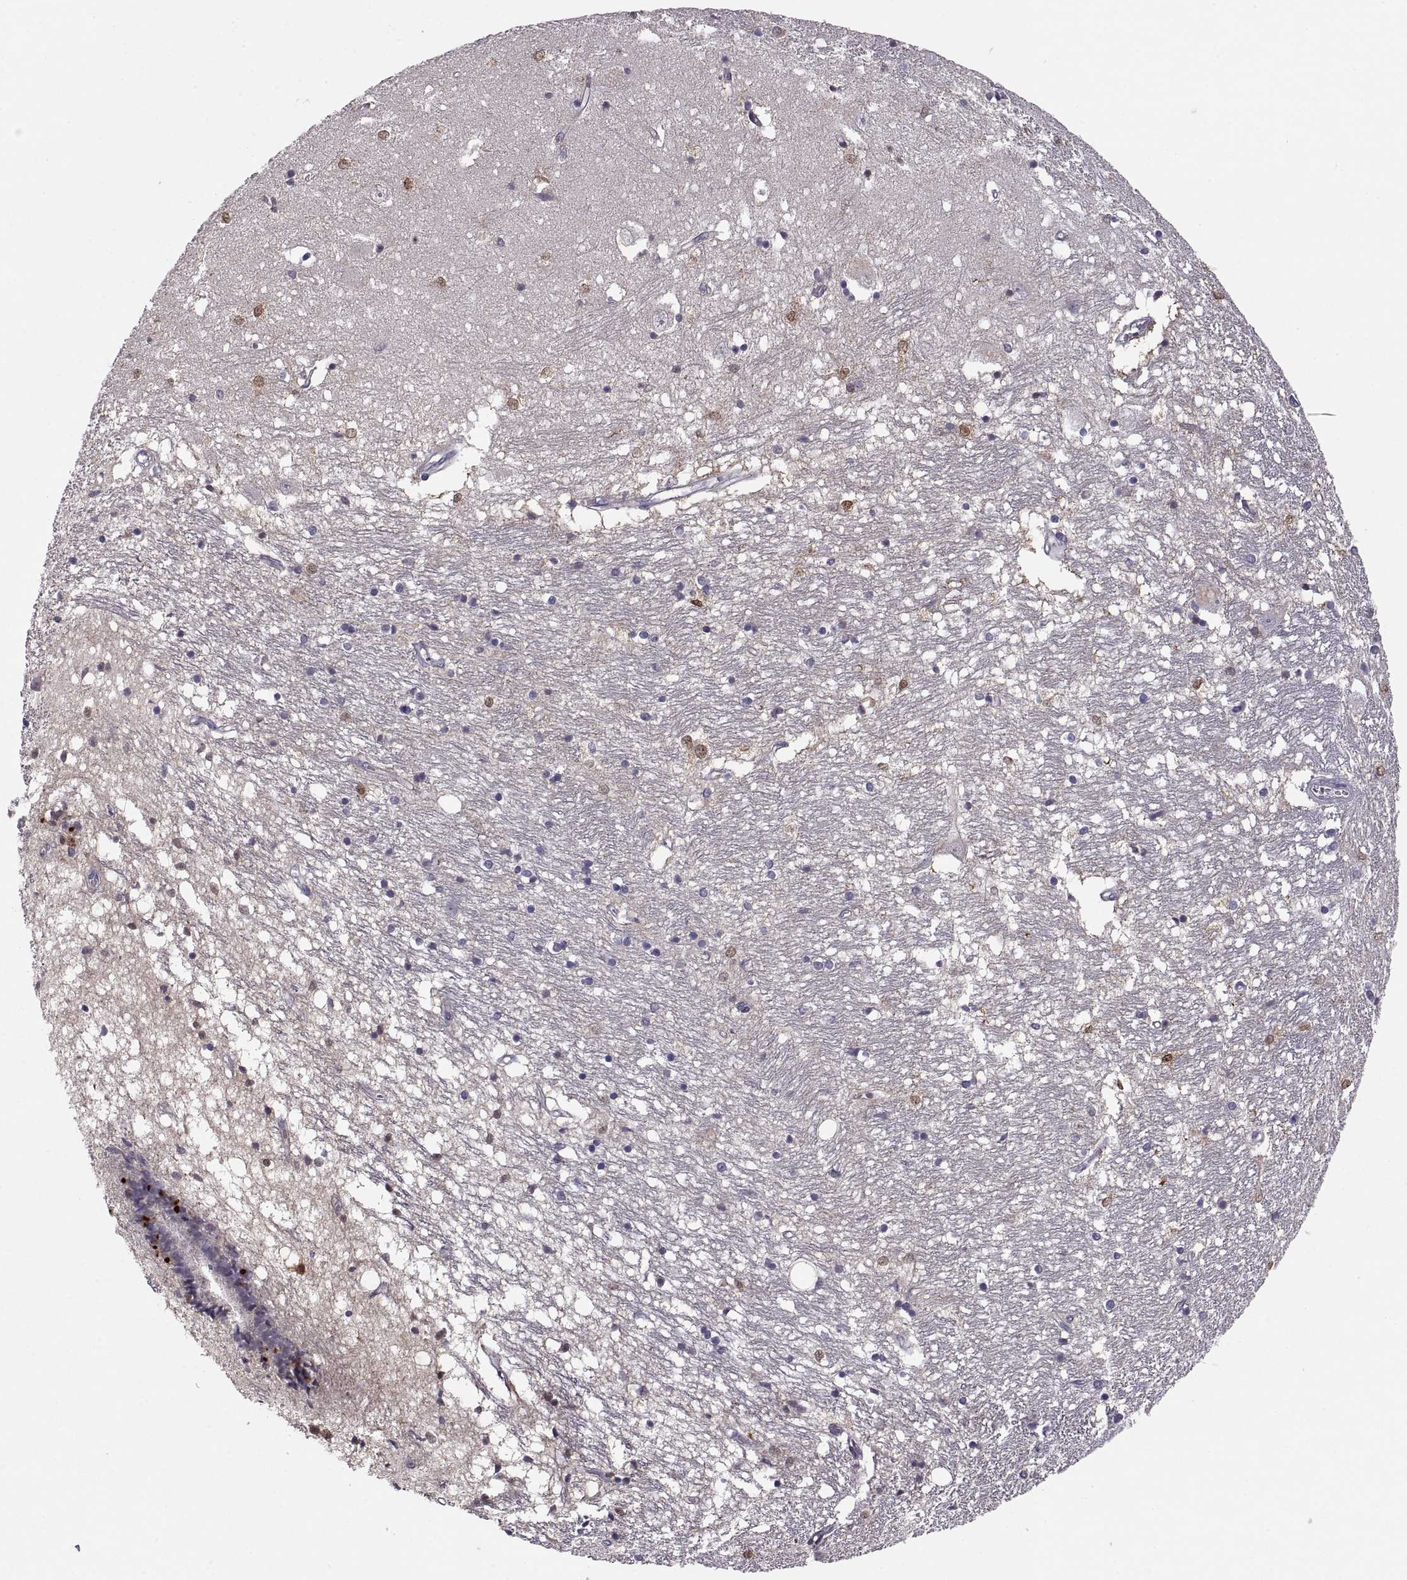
{"staining": {"intensity": "moderate", "quantity": "<25%", "location": "cytoplasmic/membranous"}, "tissue": "caudate", "cell_type": "Glial cells", "image_type": "normal", "snomed": [{"axis": "morphology", "description": "Normal tissue, NOS"}, {"axis": "topography", "description": "Lateral ventricle wall"}], "caption": "A brown stain shows moderate cytoplasmic/membranous expression of a protein in glial cells of normal caudate.", "gene": "EZR", "patient": {"sex": "female", "age": 71}}